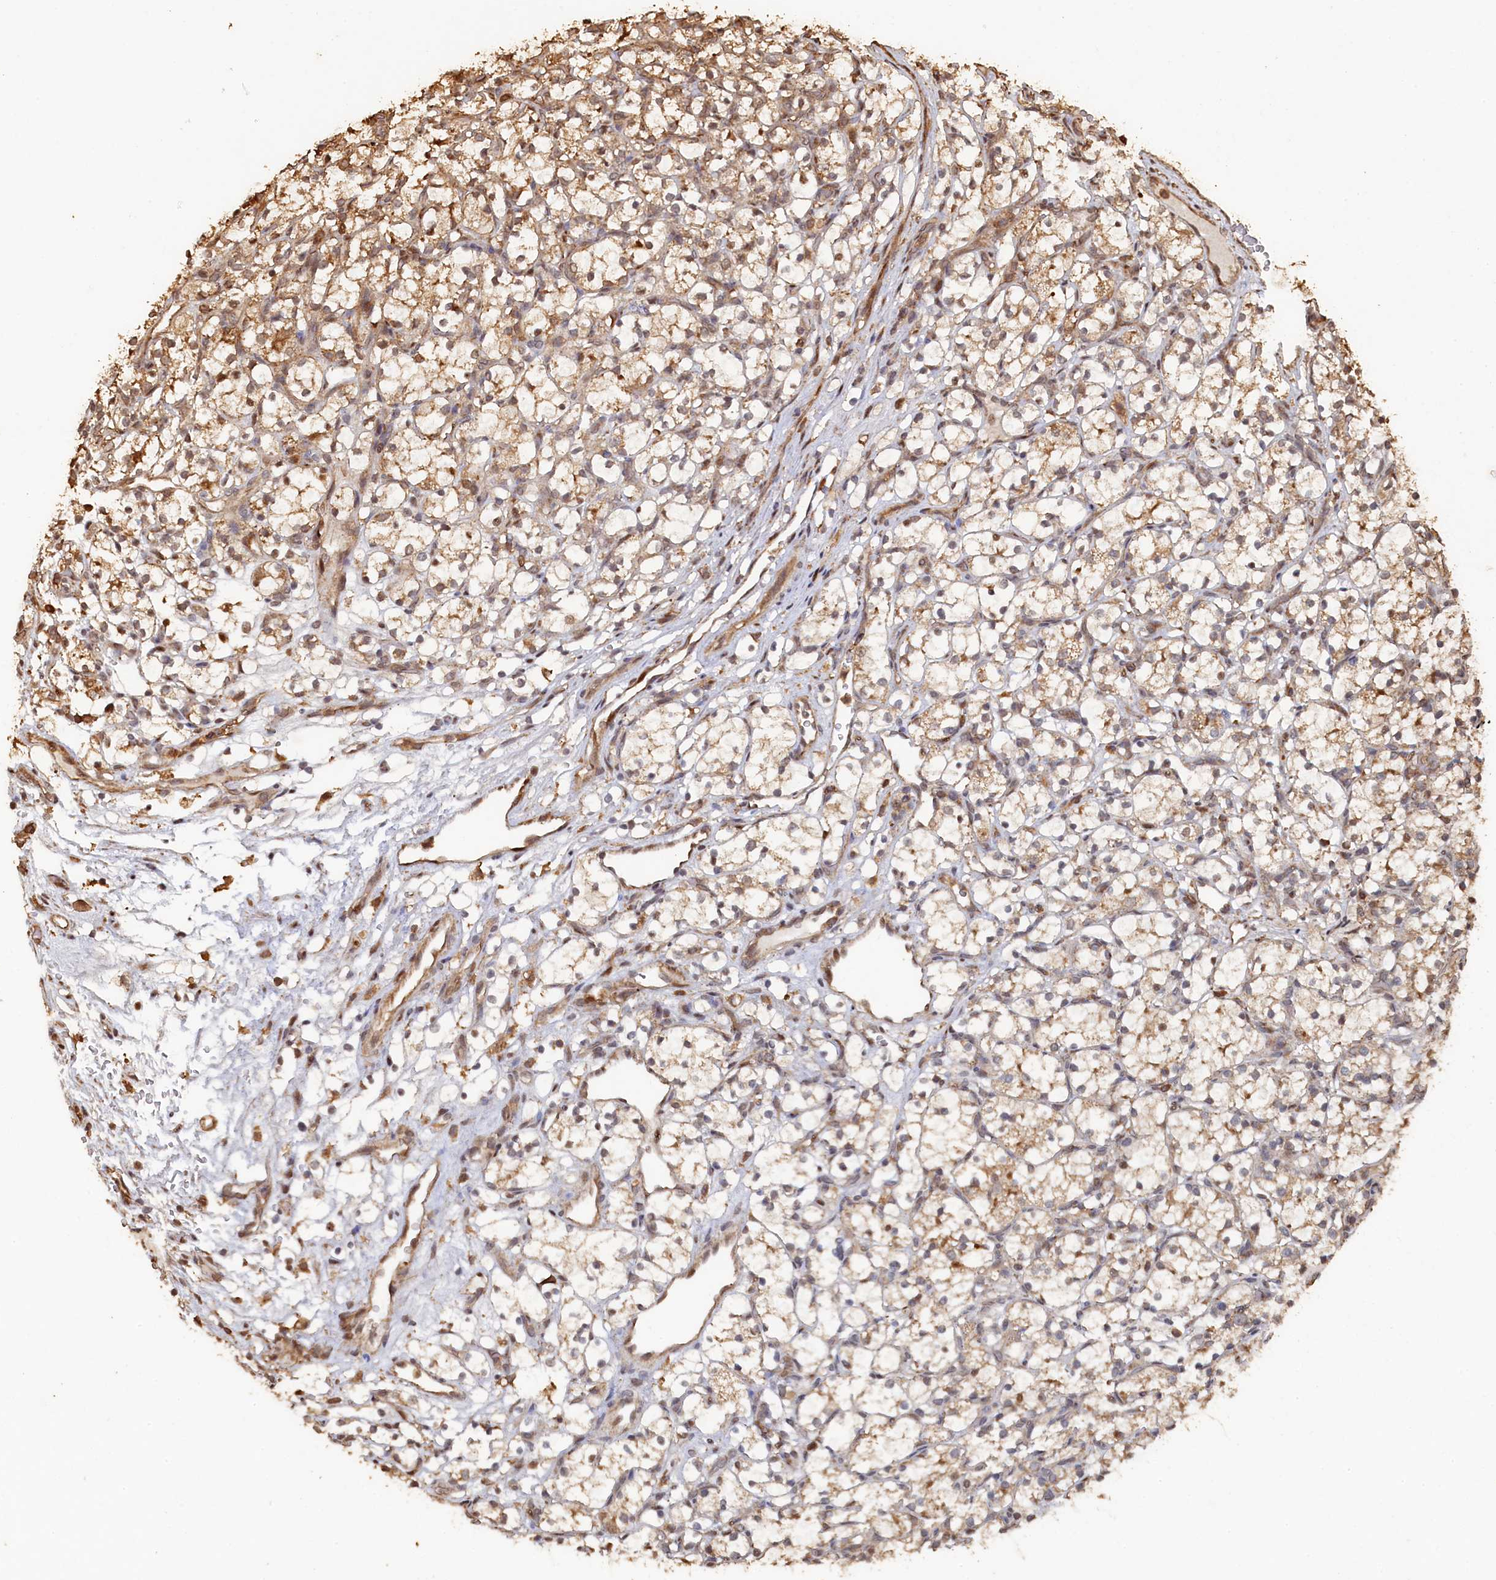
{"staining": {"intensity": "weak", "quantity": ">75%", "location": "cytoplasmic/membranous"}, "tissue": "renal cancer", "cell_type": "Tumor cells", "image_type": "cancer", "snomed": [{"axis": "morphology", "description": "Adenocarcinoma, NOS"}, {"axis": "topography", "description": "Kidney"}], "caption": "The micrograph displays immunohistochemical staining of renal cancer. There is weak cytoplasmic/membranous positivity is appreciated in approximately >75% of tumor cells. (Brightfield microscopy of DAB IHC at high magnification).", "gene": "PIGN", "patient": {"sex": "female", "age": 69}}